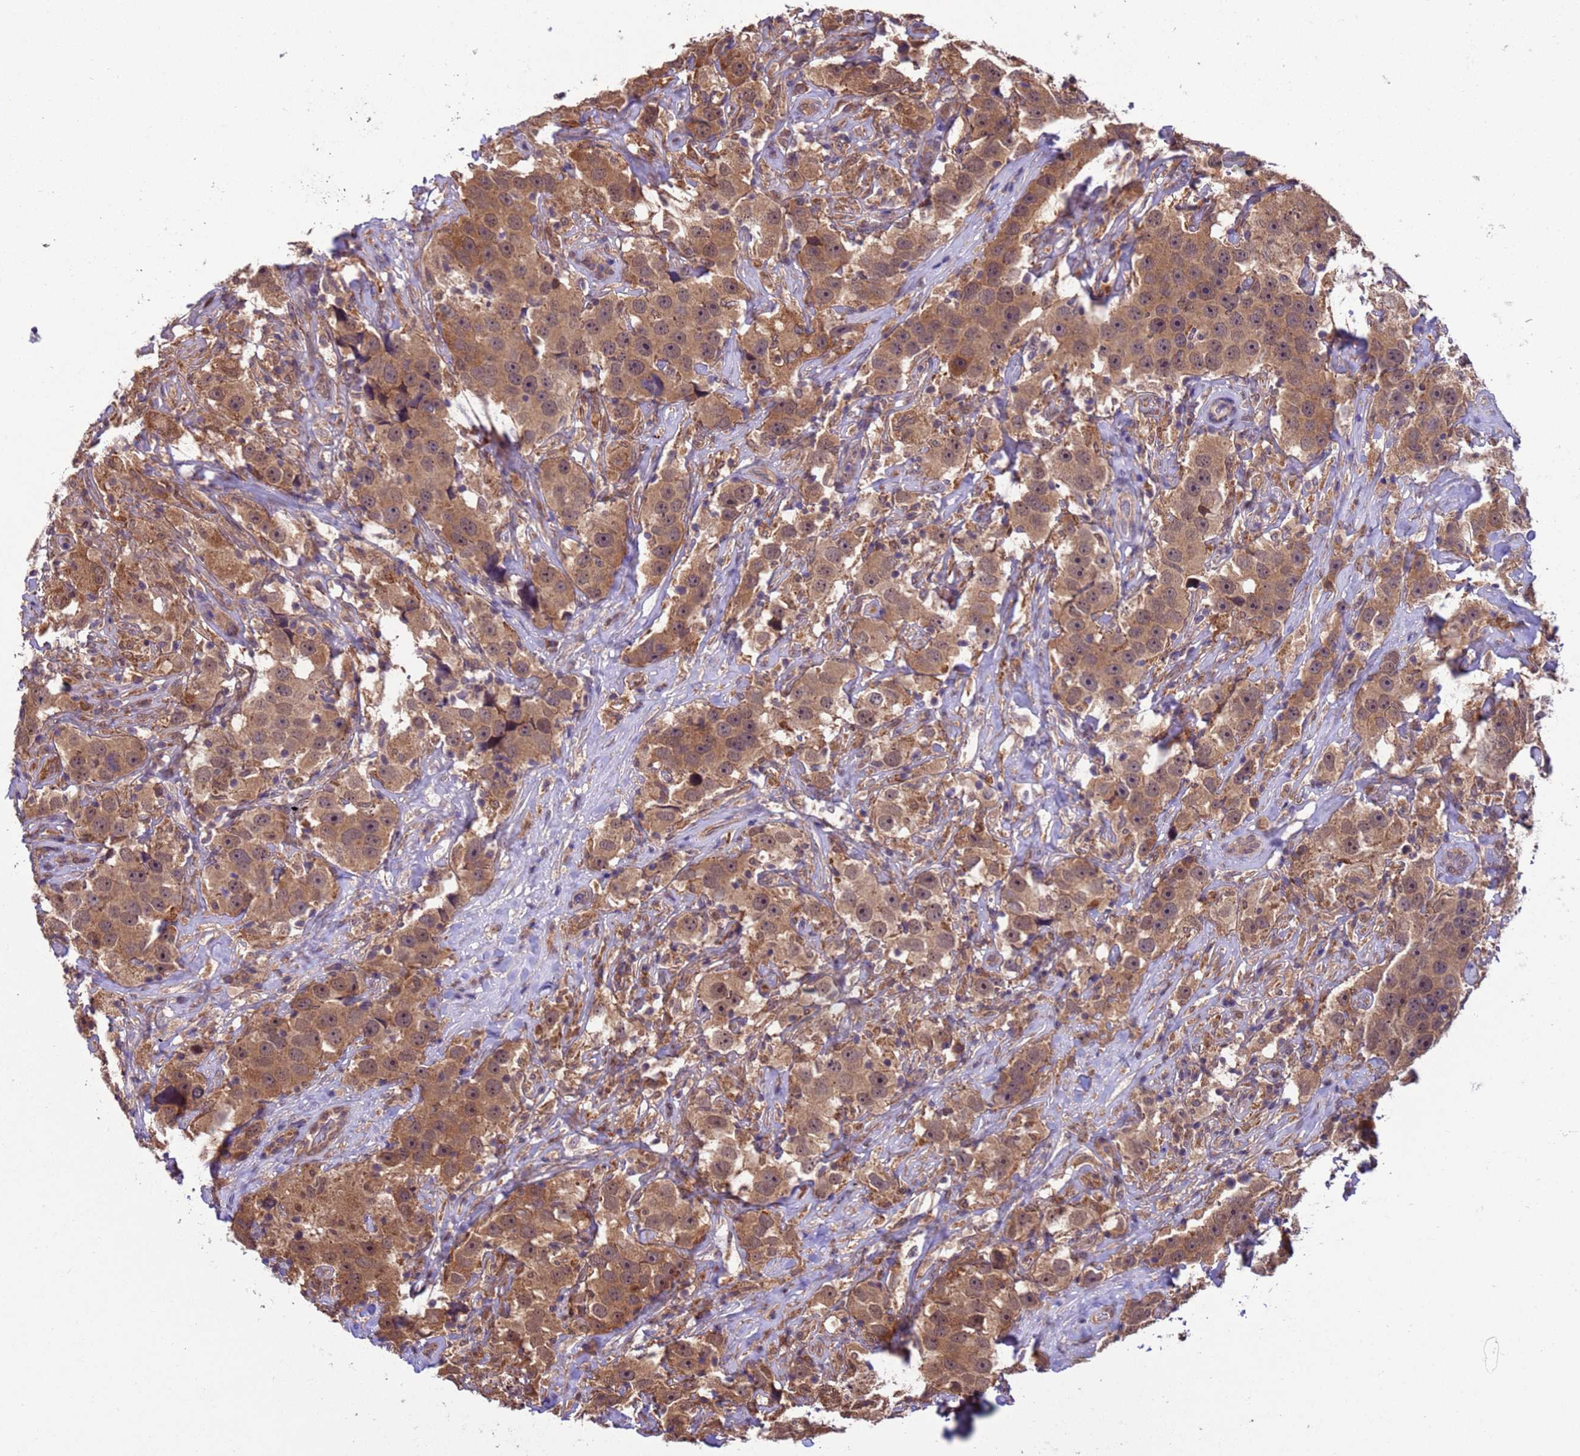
{"staining": {"intensity": "moderate", "quantity": ">75%", "location": "cytoplasmic/membranous"}, "tissue": "testis cancer", "cell_type": "Tumor cells", "image_type": "cancer", "snomed": [{"axis": "morphology", "description": "Seminoma, NOS"}, {"axis": "topography", "description": "Testis"}], "caption": "Immunohistochemical staining of testis seminoma reveals medium levels of moderate cytoplasmic/membranous positivity in approximately >75% of tumor cells.", "gene": "ZFP69B", "patient": {"sex": "male", "age": 49}}